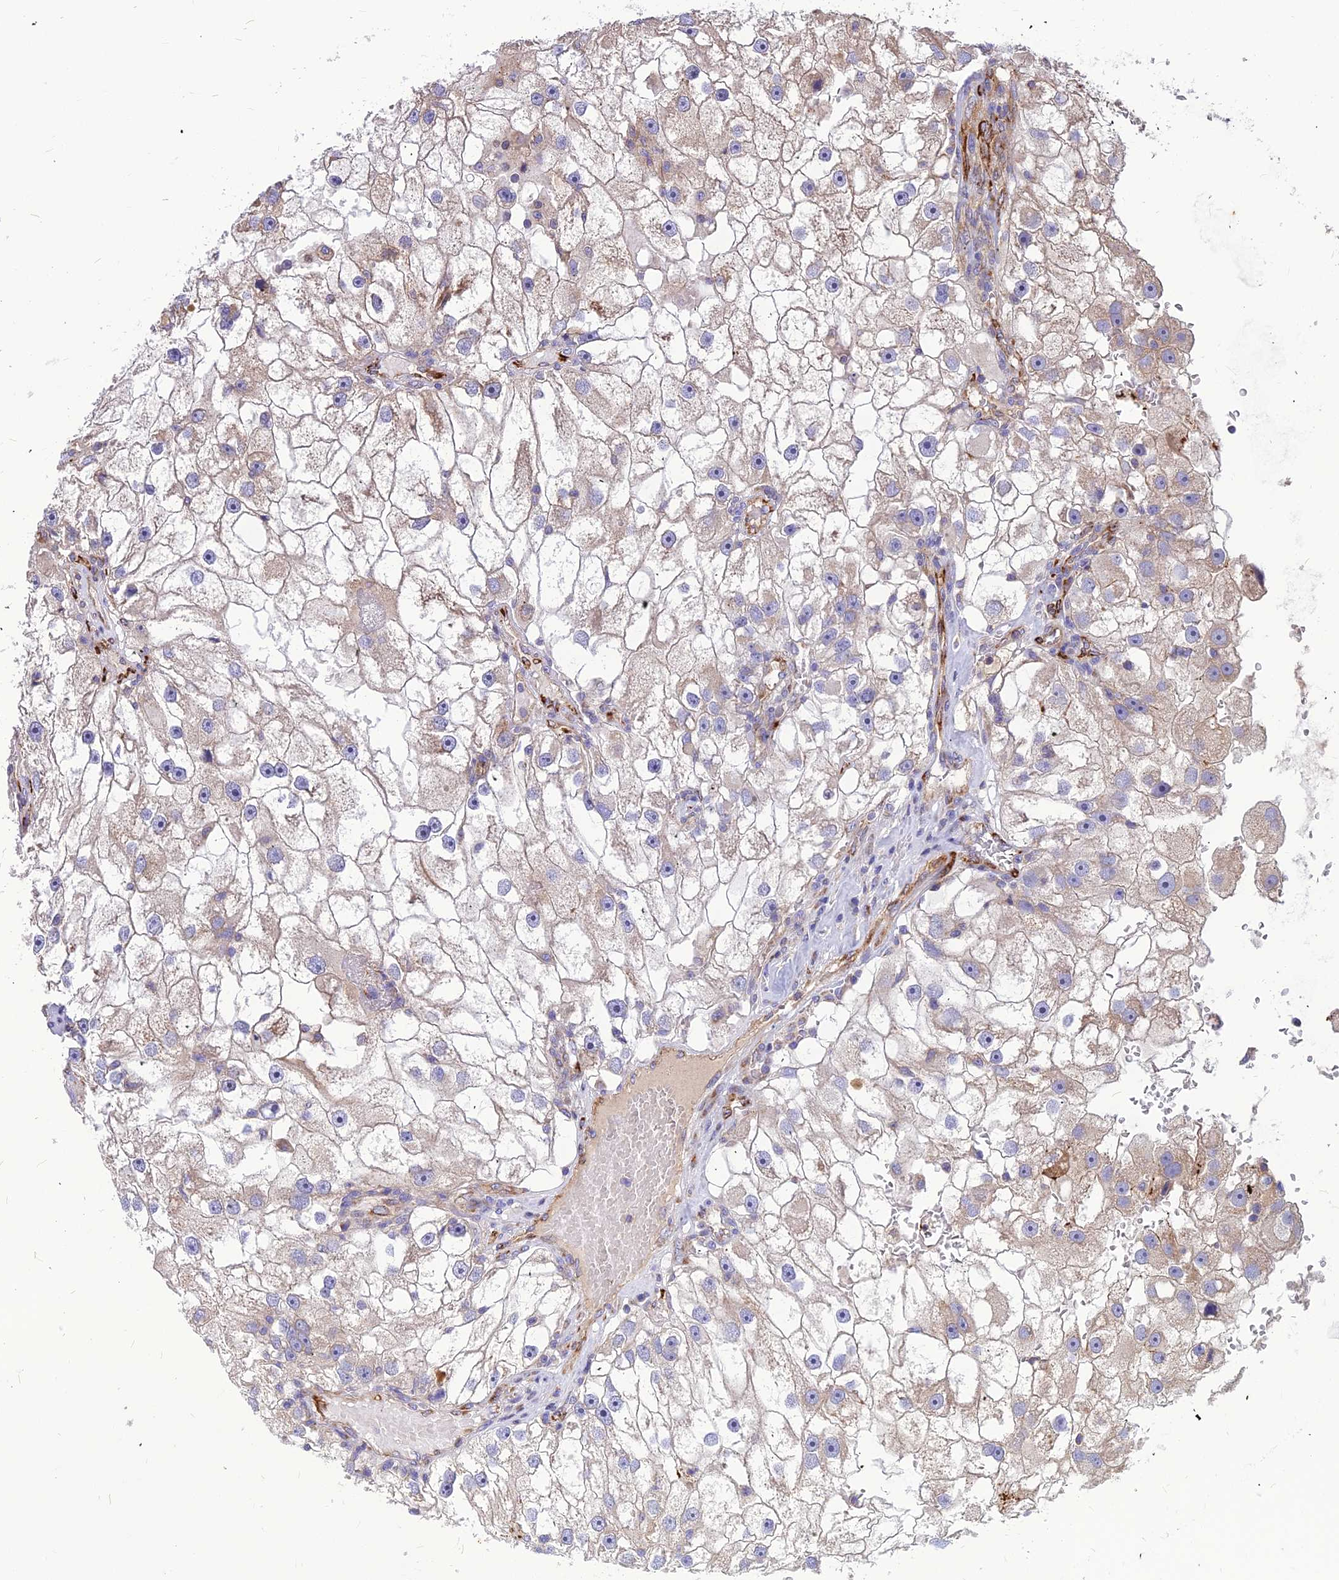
{"staining": {"intensity": "weak", "quantity": "<25%", "location": "cytoplasmic/membranous"}, "tissue": "renal cancer", "cell_type": "Tumor cells", "image_type": "cancer", "snomed": [{"axis": "morphology", "description": "Adenocarcinoma, NOS"}, {"axis": "topography", "description": "Kidney"}], "caption": "The image displays no staining of tumor cells in renal cancer (adenocarcinoma). (DAB immunohistochemistry with hematoxylin counter stain).", "gene": "ASPHD1", "patient": {"sex": "male", "age": 63}}